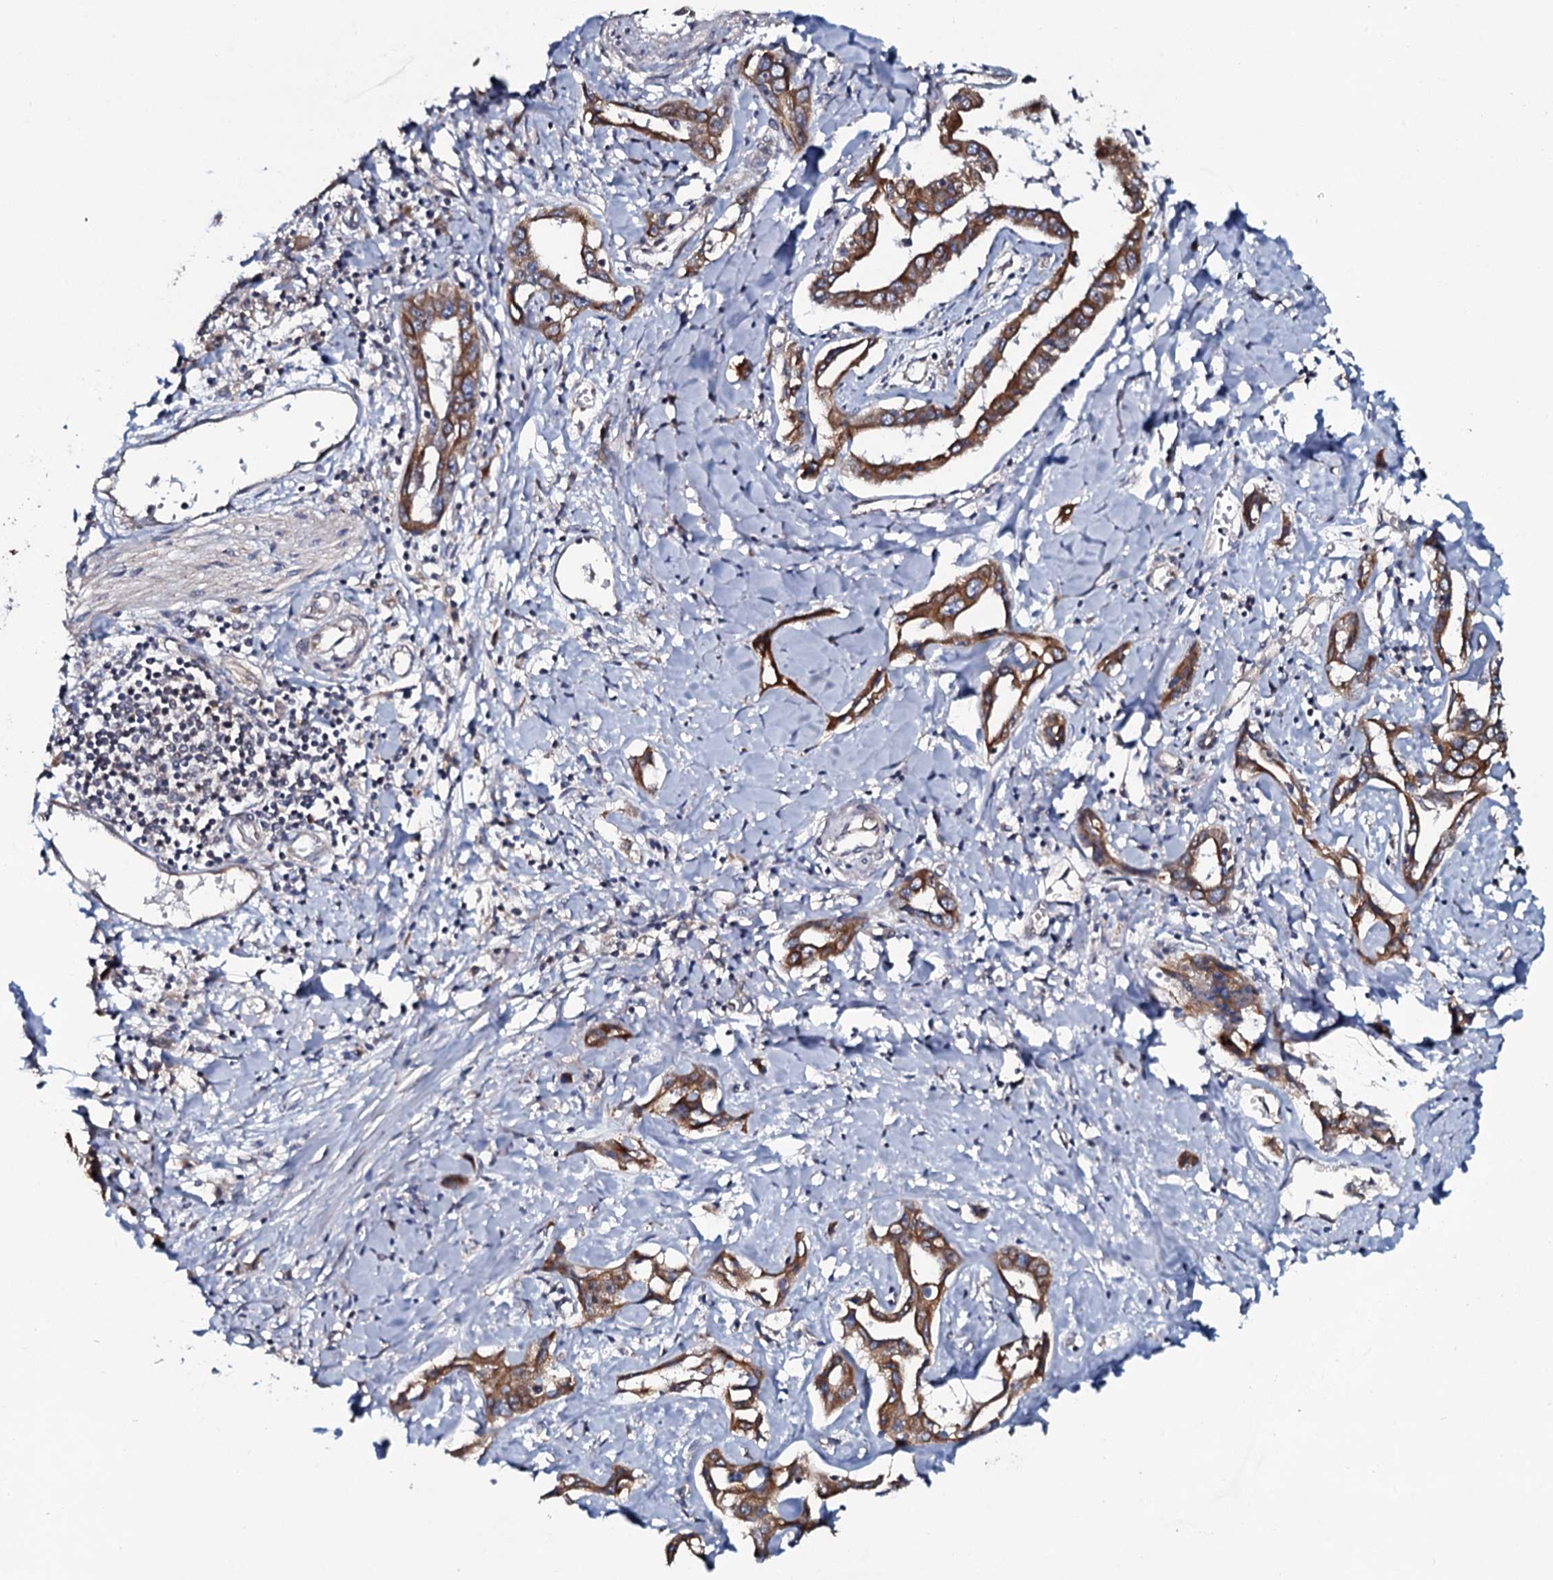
{"staining": {"intensity": "moderate", "quantity": ">75%", "location": "cytoplasmic/membranous"}, "tissue": "liver cancer", "cell_type": "Tumor cells", "image_type": "cancer", "snomed": [{"axis": "morphology", "description": "Cholangiocarcinoma"}, {"axis": "topography", "description": "Liver"}], "caption": "This is a histology image of immunohistochemistry (IHC) staining of liver cancer, which shows moderate expression in the cytoplasmic/membranous of tumor cells.", "gene": "TMEM151A", "patient": {"sex": "male", "age": 59}}